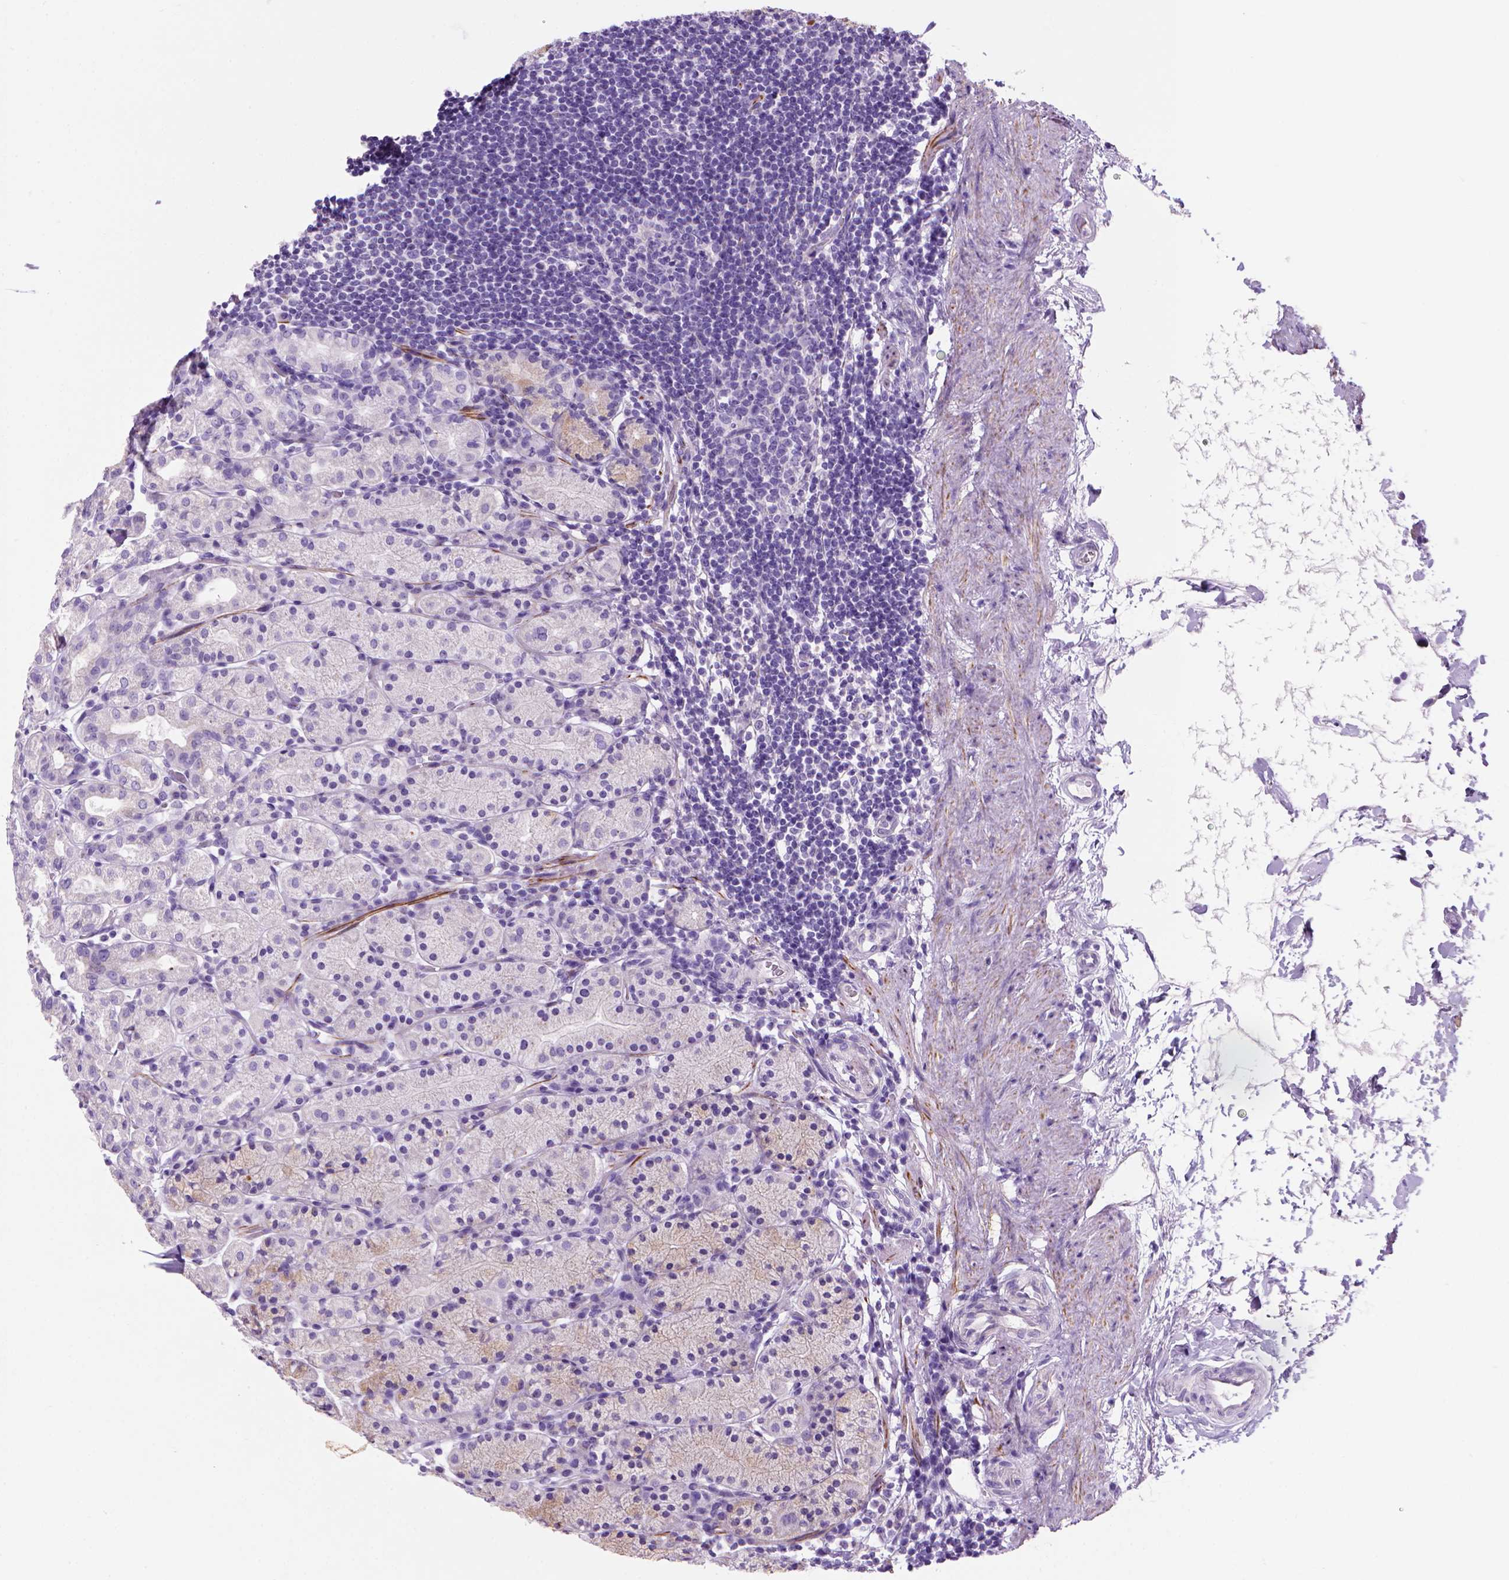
{"staining": {"intensity": "negative", "quantity": "none", "location": "none"}, "tissue": "stomach", "cell_type": "Glandular cells", "image_type": "normal", "snomed": [{"axis": "morphology", "description": "Normal tissue, NOS"}, {"axis": "topography", "description": "Stomach, upper"}, {"axis": "topography", "description": "Stomach"}], "caption": "IHC of unremarkable human stomach shows no expression in glandular cells. (DAB (3,3'-diaminobenzidine) IHC visualized using brightfield microscopy, high magnification).", "gene": "ARHGEF33", "patient": {"sex": "male", "age": 62}}